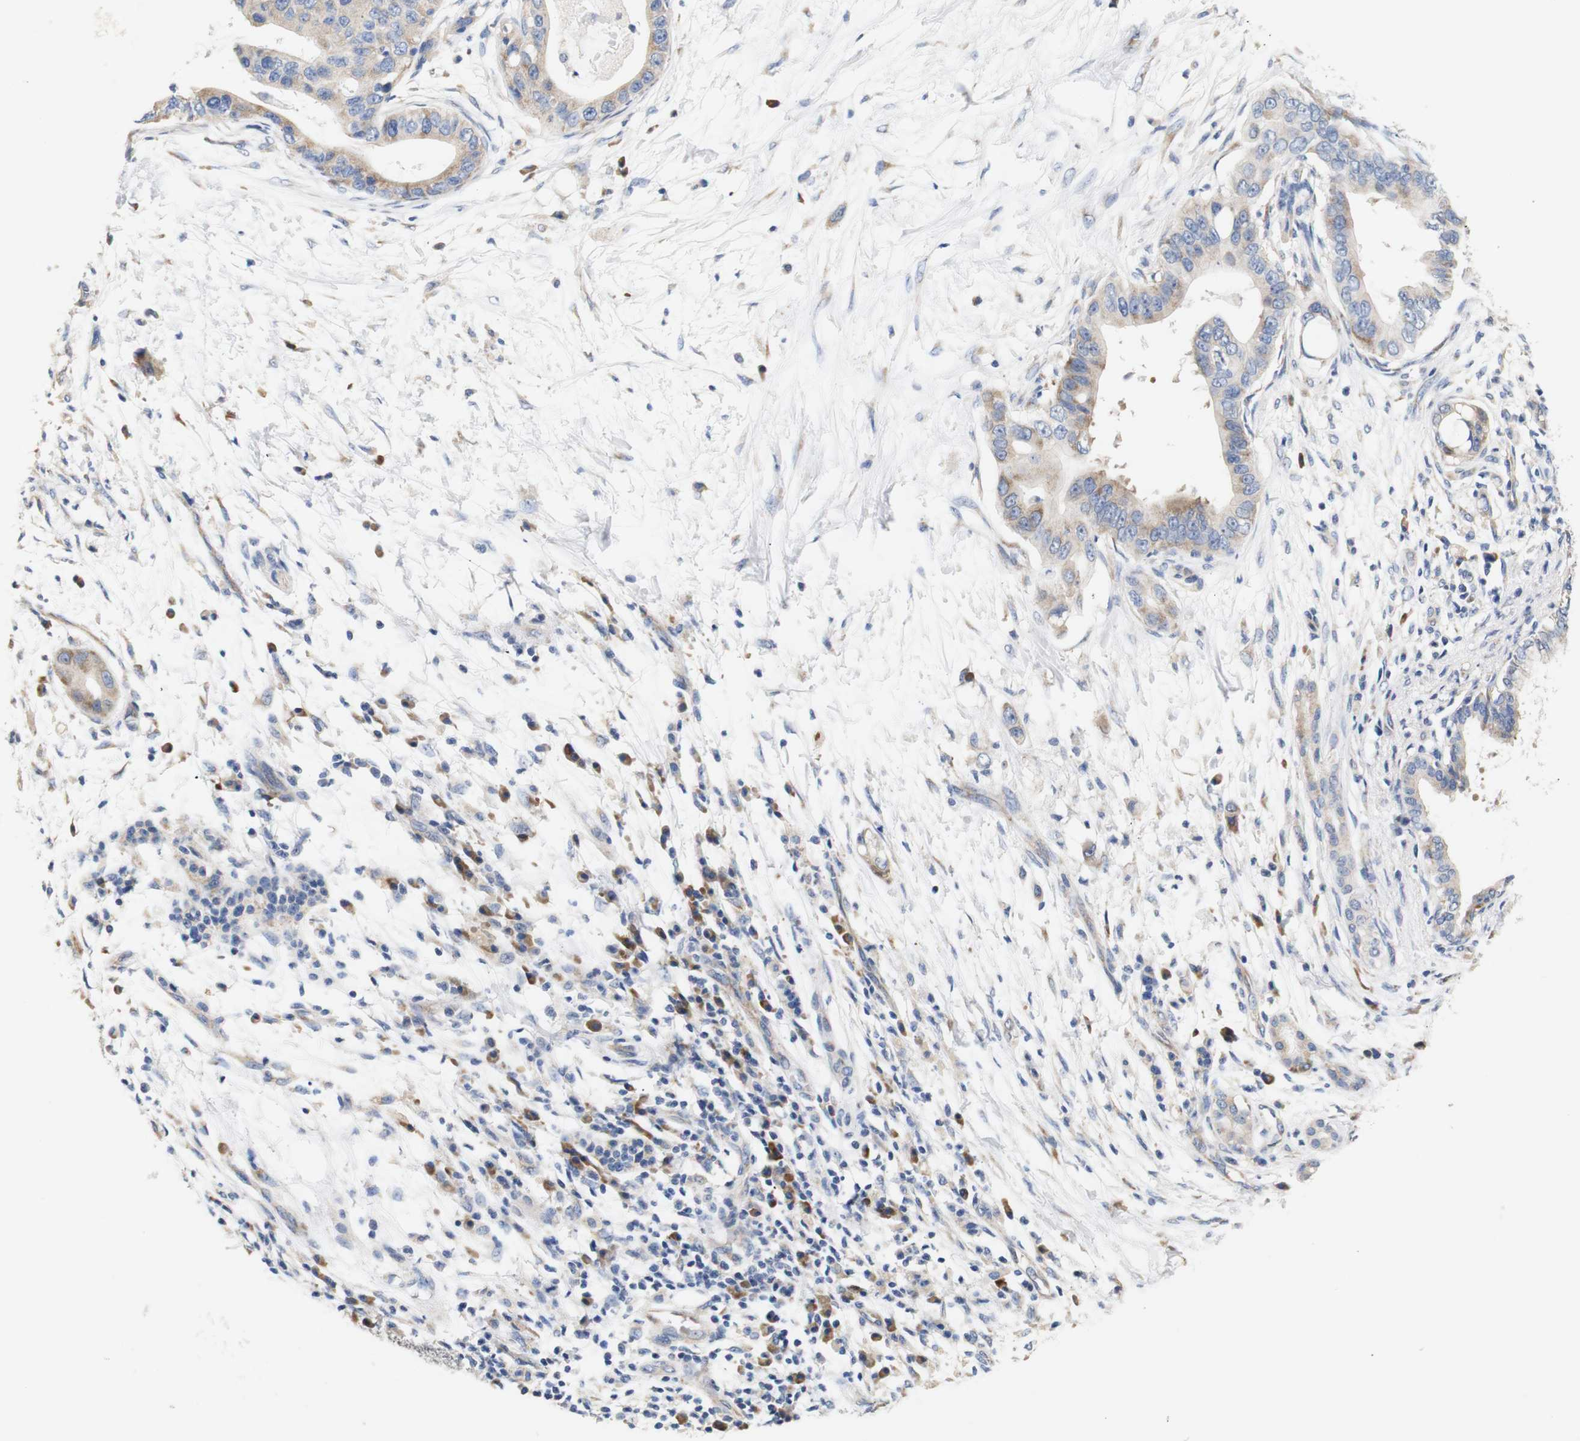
{"staining": {"intensity": "weak", "quantity": ">75%", "location": "cytoplasmic/membranous"}, "tissue": "pancreatic cancer", "cell_type": "Tumor cells", "image_type": "cancer", "snomed": [{"axis": "morphology", "description": "Adenocarcinoma, NOS"}, {"axis": "topography", "description": "Pancreas"}], "caption": "Weak cytoplasmic/membranous staining for a protein is identified in approximately >75% of tumor cells of pancreatic cancer using immunohistochemistry.", "gene": "TRIM5", "patient": {"sex": "male", "age": 77}}